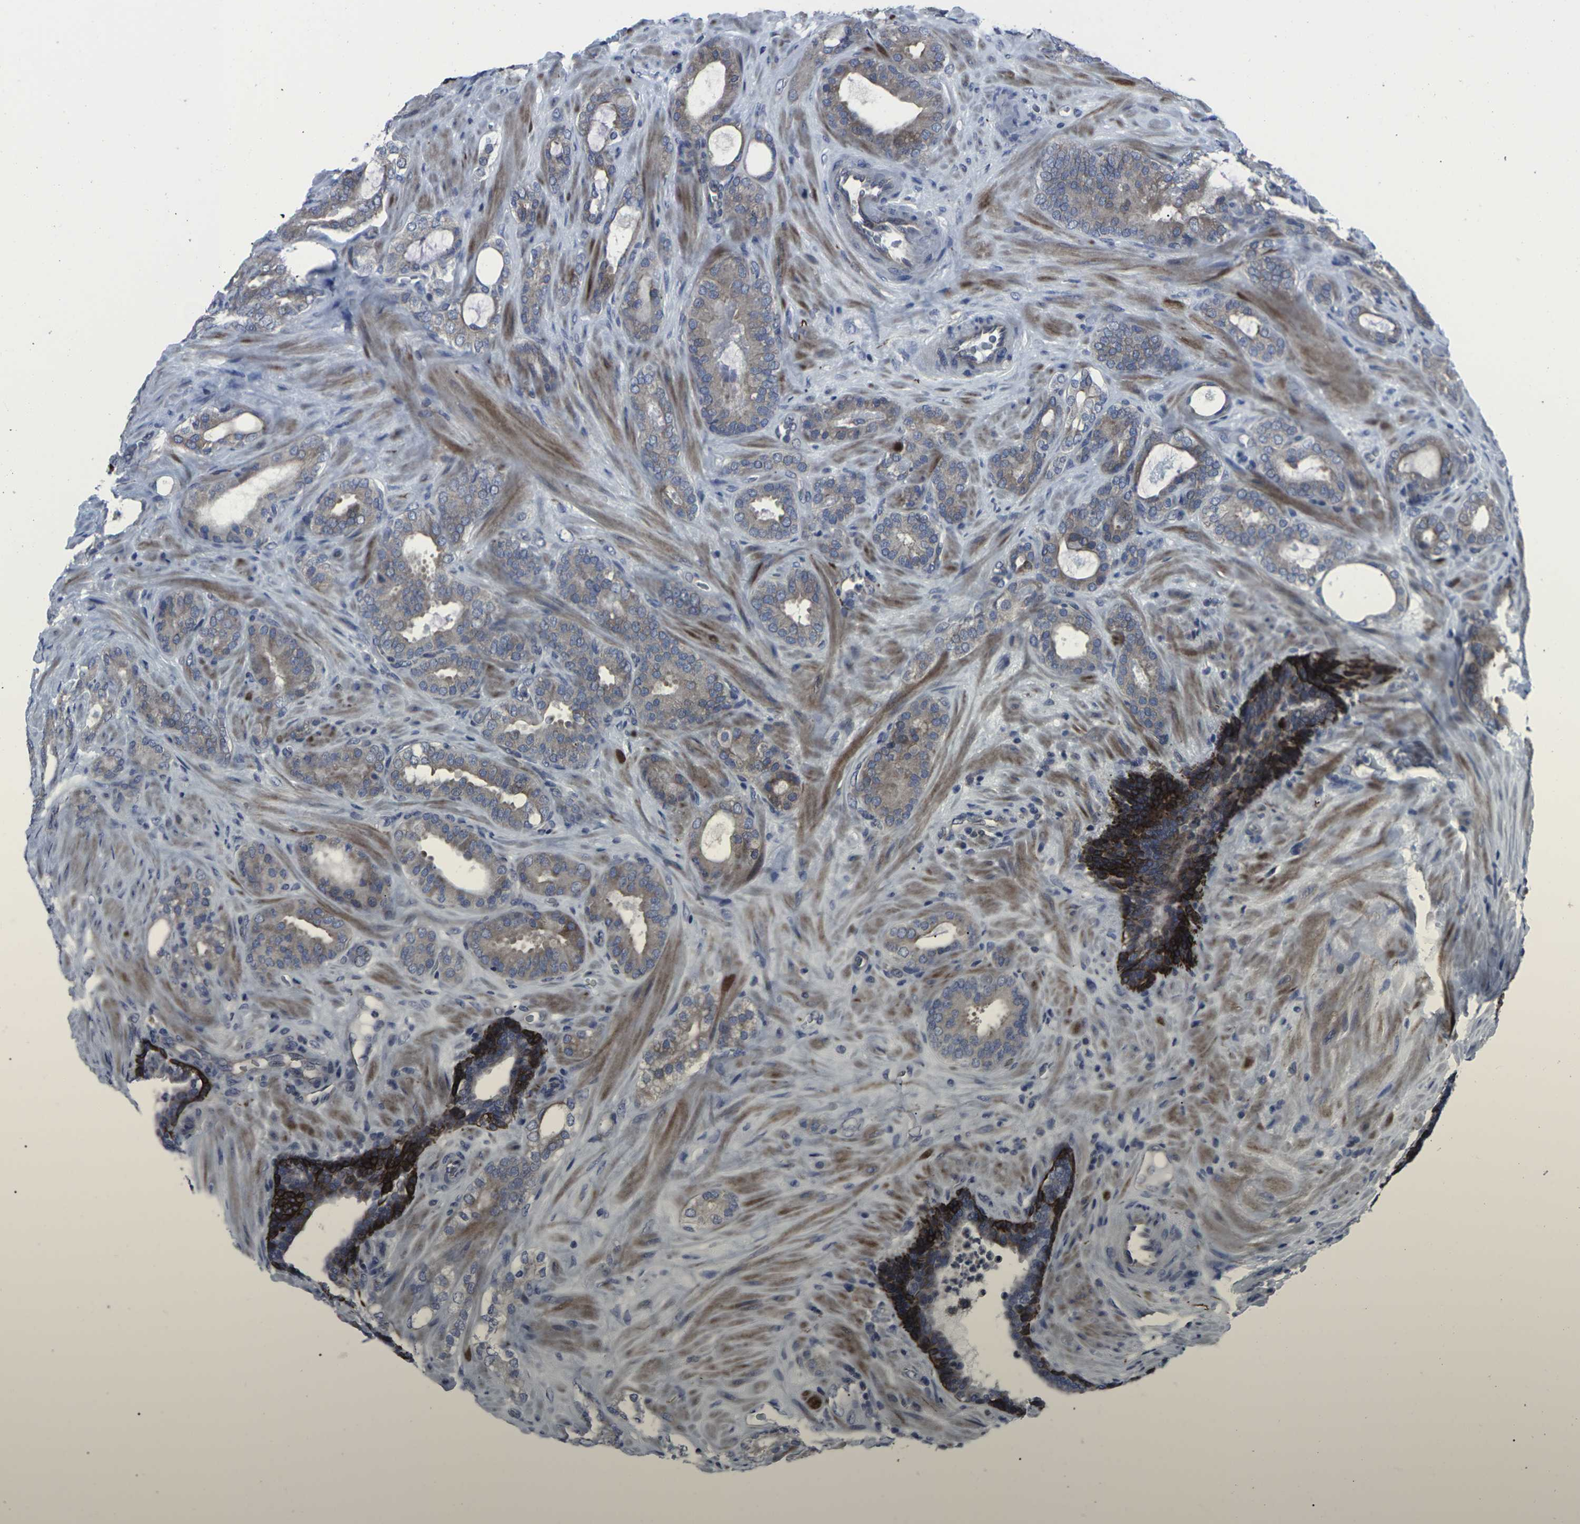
{"staining": {"intensity": "weak", "quantity": ">75%", "location": "cytoplasmic/membranous"}, "tissue": "prostate cancer", "cell_type": "Tumor cells", "image_type": "cancer", "snomed": [{"axis": "morphology", "description": "Adenocarcinoma, Low grade"}, {"axis": "topography", "description": "Prostate"}], "caption": "Tumor cells display weak cytoplasmic/membranous positivity in approximately >75% of cells in prostate cancer (adenocarcinoma (low-grade)). The staining was performed using DAB, with brown indicating positive protein expression. Nuclei are stained blue with hematoxylin.", "gene": "HPRT1", "patient": {"sex": "male", "age": 63}}